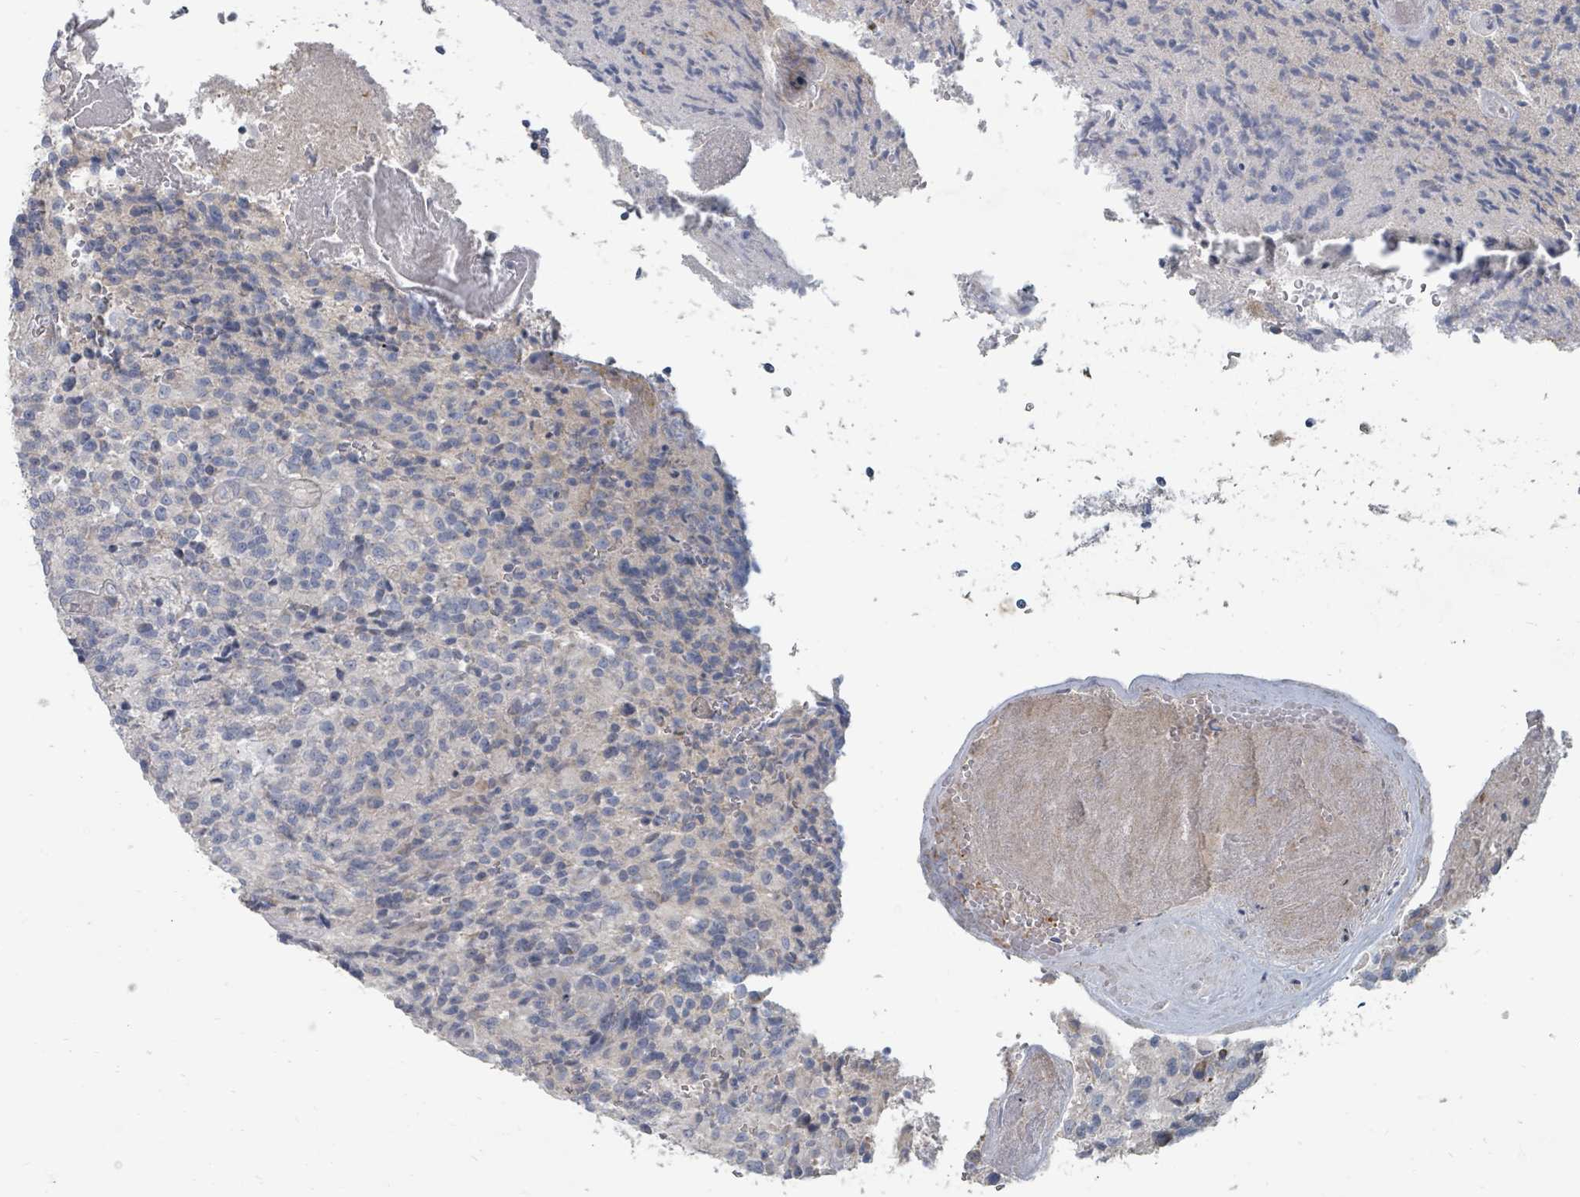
{"staining": {"intensity": "negative", "quantity": "none", "location": "none"}, "tissue": "glioma", "cell_type": "Tumor cells", "image_type": "cancer", "snomed": [{"axis": "morphology", "description": "Normal tissue, NOS"}, {"axis": "morphology", "description": "Glioma, malignant, High grade"}, {"axis": "topography", "description": "Cerebral cortex"}], "caption": "This is a micrograph of immunohistochemistry (IHC) staining of malignant glioma (high-grade), which shows no expression in tumor cells.", "gene": "ARGFX", "patient": {"sex": "male", "age": 56}}